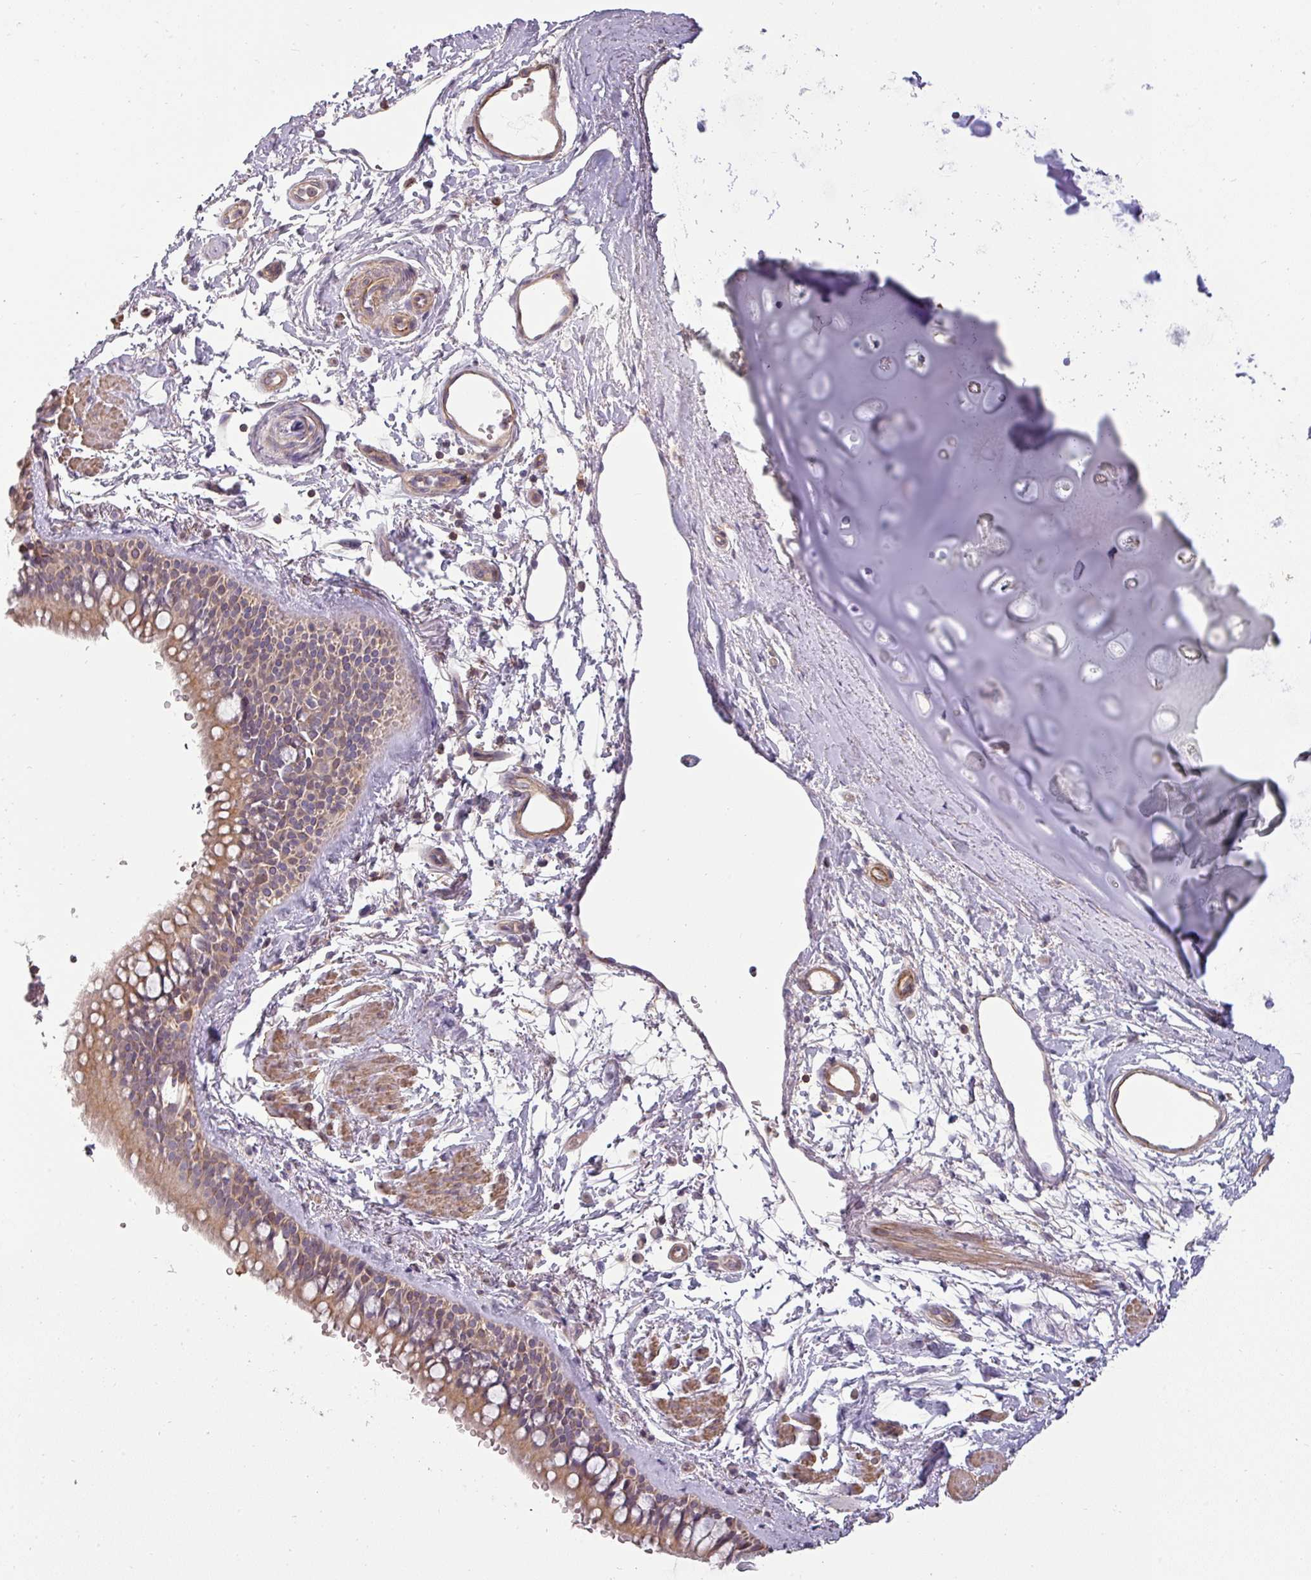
{"staining": {"intensity": "weak", "quantity": ">75%", "location": "cytoplasmic/membranous"}, "tissue": "bronchus", "cell_type": "Respiratory epithelial cells", "image_type": "normal", "snomed": [{"axis": "morphology", "description": "Normal tissue, NOS"}, {"axis": "topography", "description": "Lymph node"}, {"axis": "topography", "description": "Cartilage tissue"}, {"axis": "topography", "description": "Bronchus"}], "caption": "The micrograph displays immunohistochemical staining of unremarkable bronchus. There is weak cytoplasmic/membranous expression is seen in approximately >75% of respiratory epithelial cells.", "gene": "ZNF835", "patient": {"sex": "female", "age": 70}}